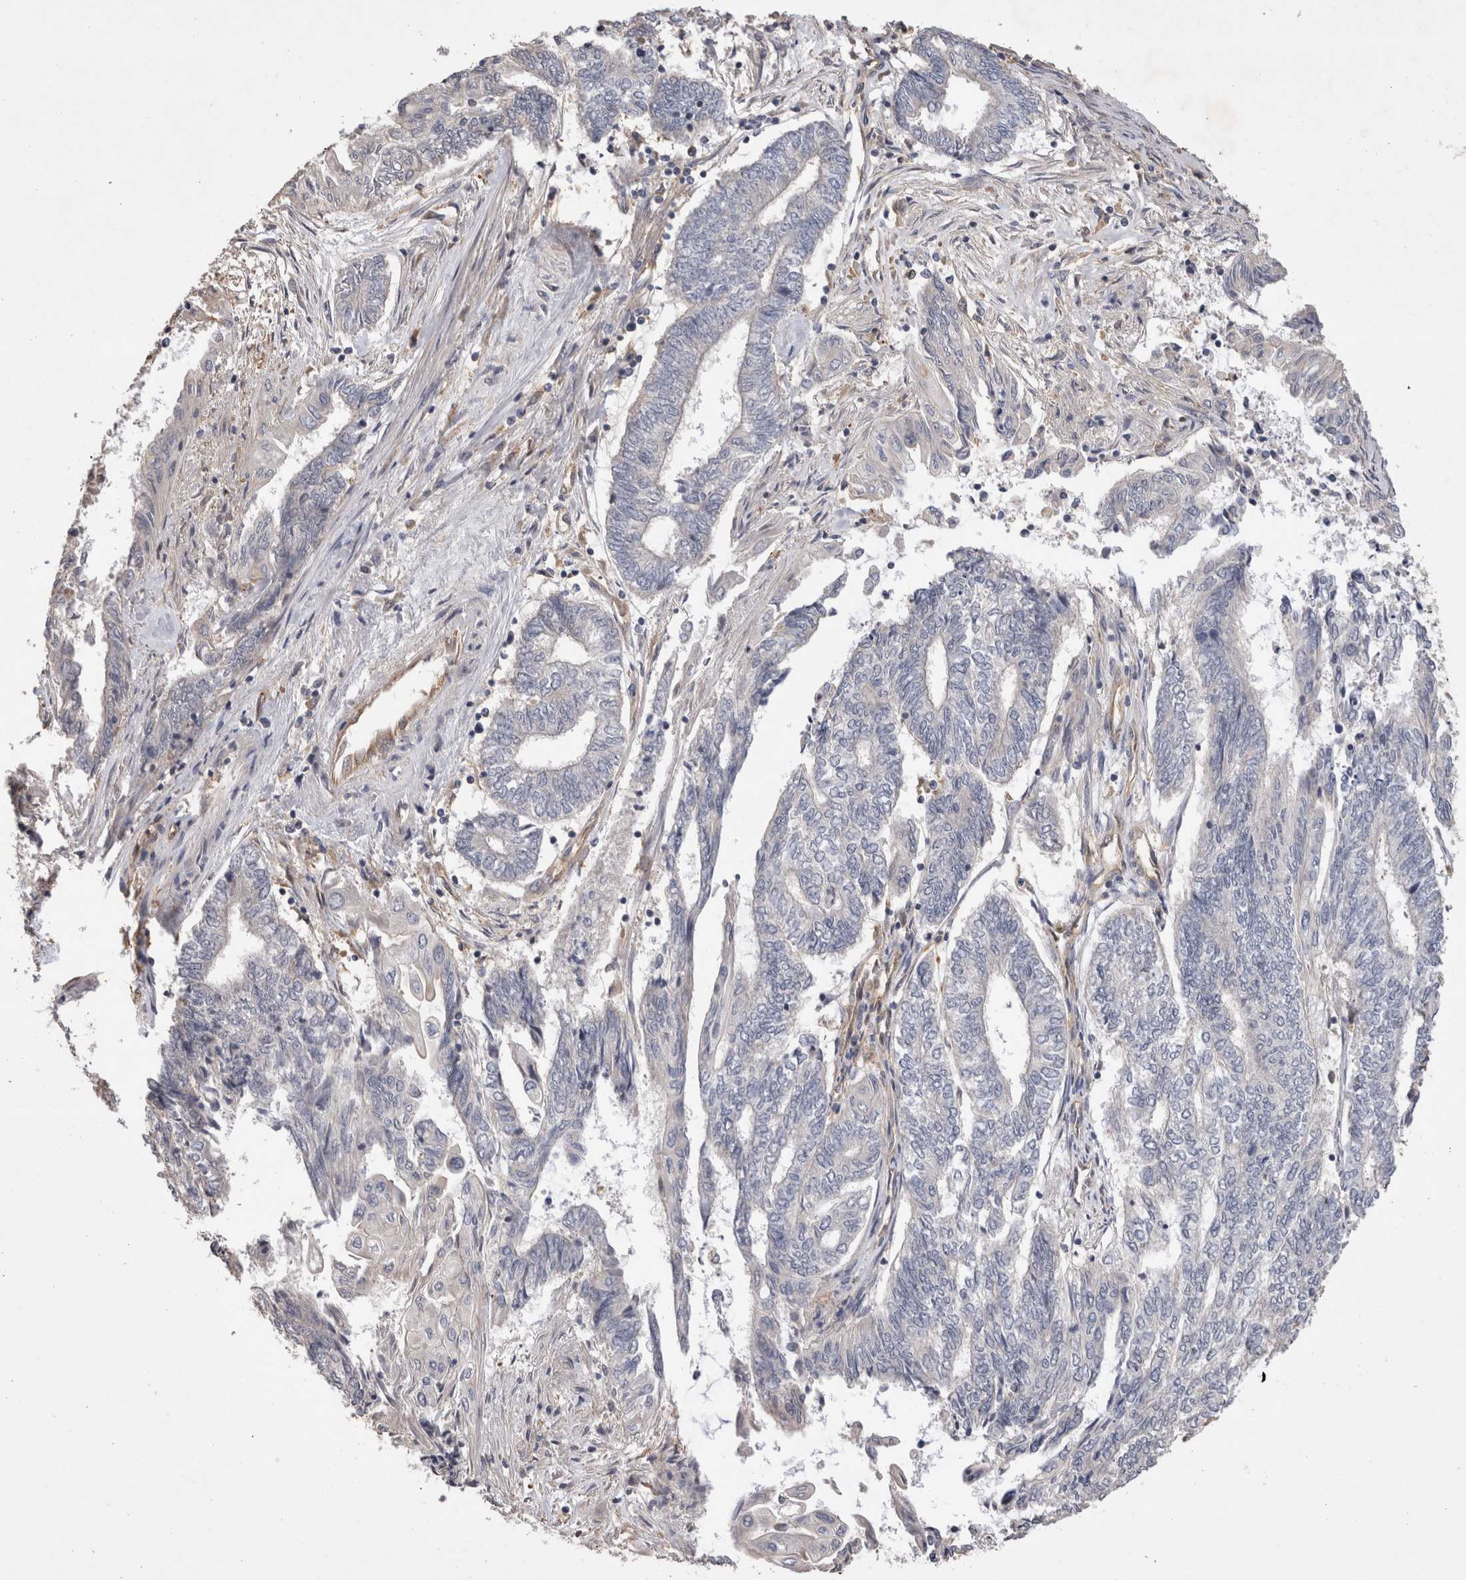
{"staining": {"intensity": "negative", "quantity": "none", "location": "none"}, "tissue": "endometrial cancer", "cell_type": "Tumor cells", "image_type": "cancer", "snomed": [{"axis": "morphology", "description": "Adenocarcinoma, NOS"}, {"axis": "topography", "description": "Uterus"}, {"axis": "topography", "description": "Endometrium"}], "caption": "Immunohistochemistry (IHC) micrograph of neoplastic tissue: endometrial cancer stained with DAB demonstrates no significant protein positivity in tumor cells.", "gene": "BNIP2", "patient": {"sex": "female", "age": 70}}